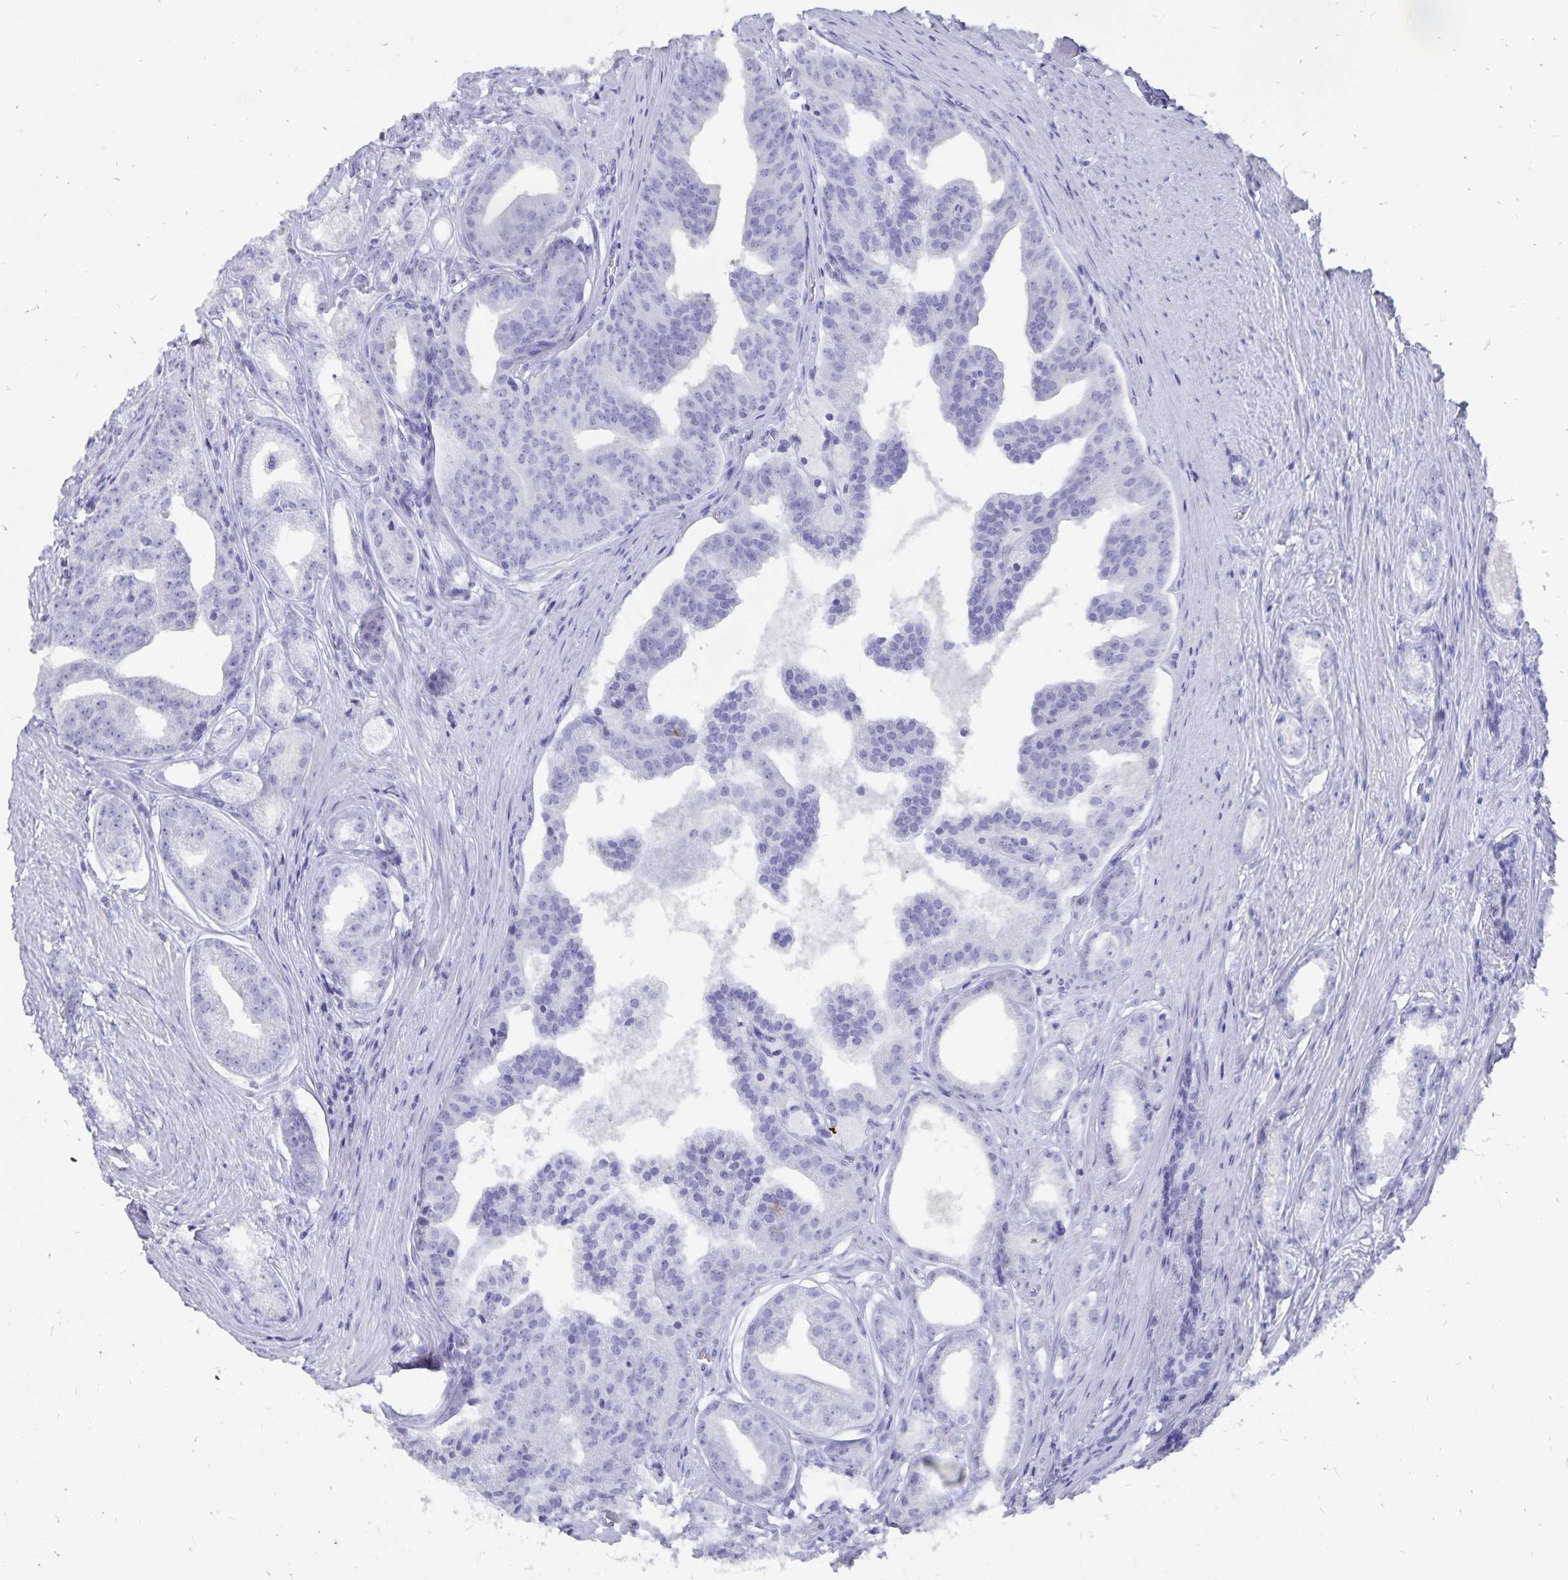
{"staining": {"intensity": "negative", "quantity": "none", "location": "none"}, "tissue": "prostate cancer", "cell_type": "Tumor cells", "image_type": "cancer", "snomed": [{"axis": "morphology", "description": "Adenocarcinoma, Low grade"}, {"axis": "topography", "description": "Prostate"}], "caption": "IHC histopathology image of prostate adenocarcinoma (low-grade) stained for a protein (brown), which exhibits no expression in tumor cells.", "gene": "ADH1A", "patient": {"sex": "male", "age": 65}}